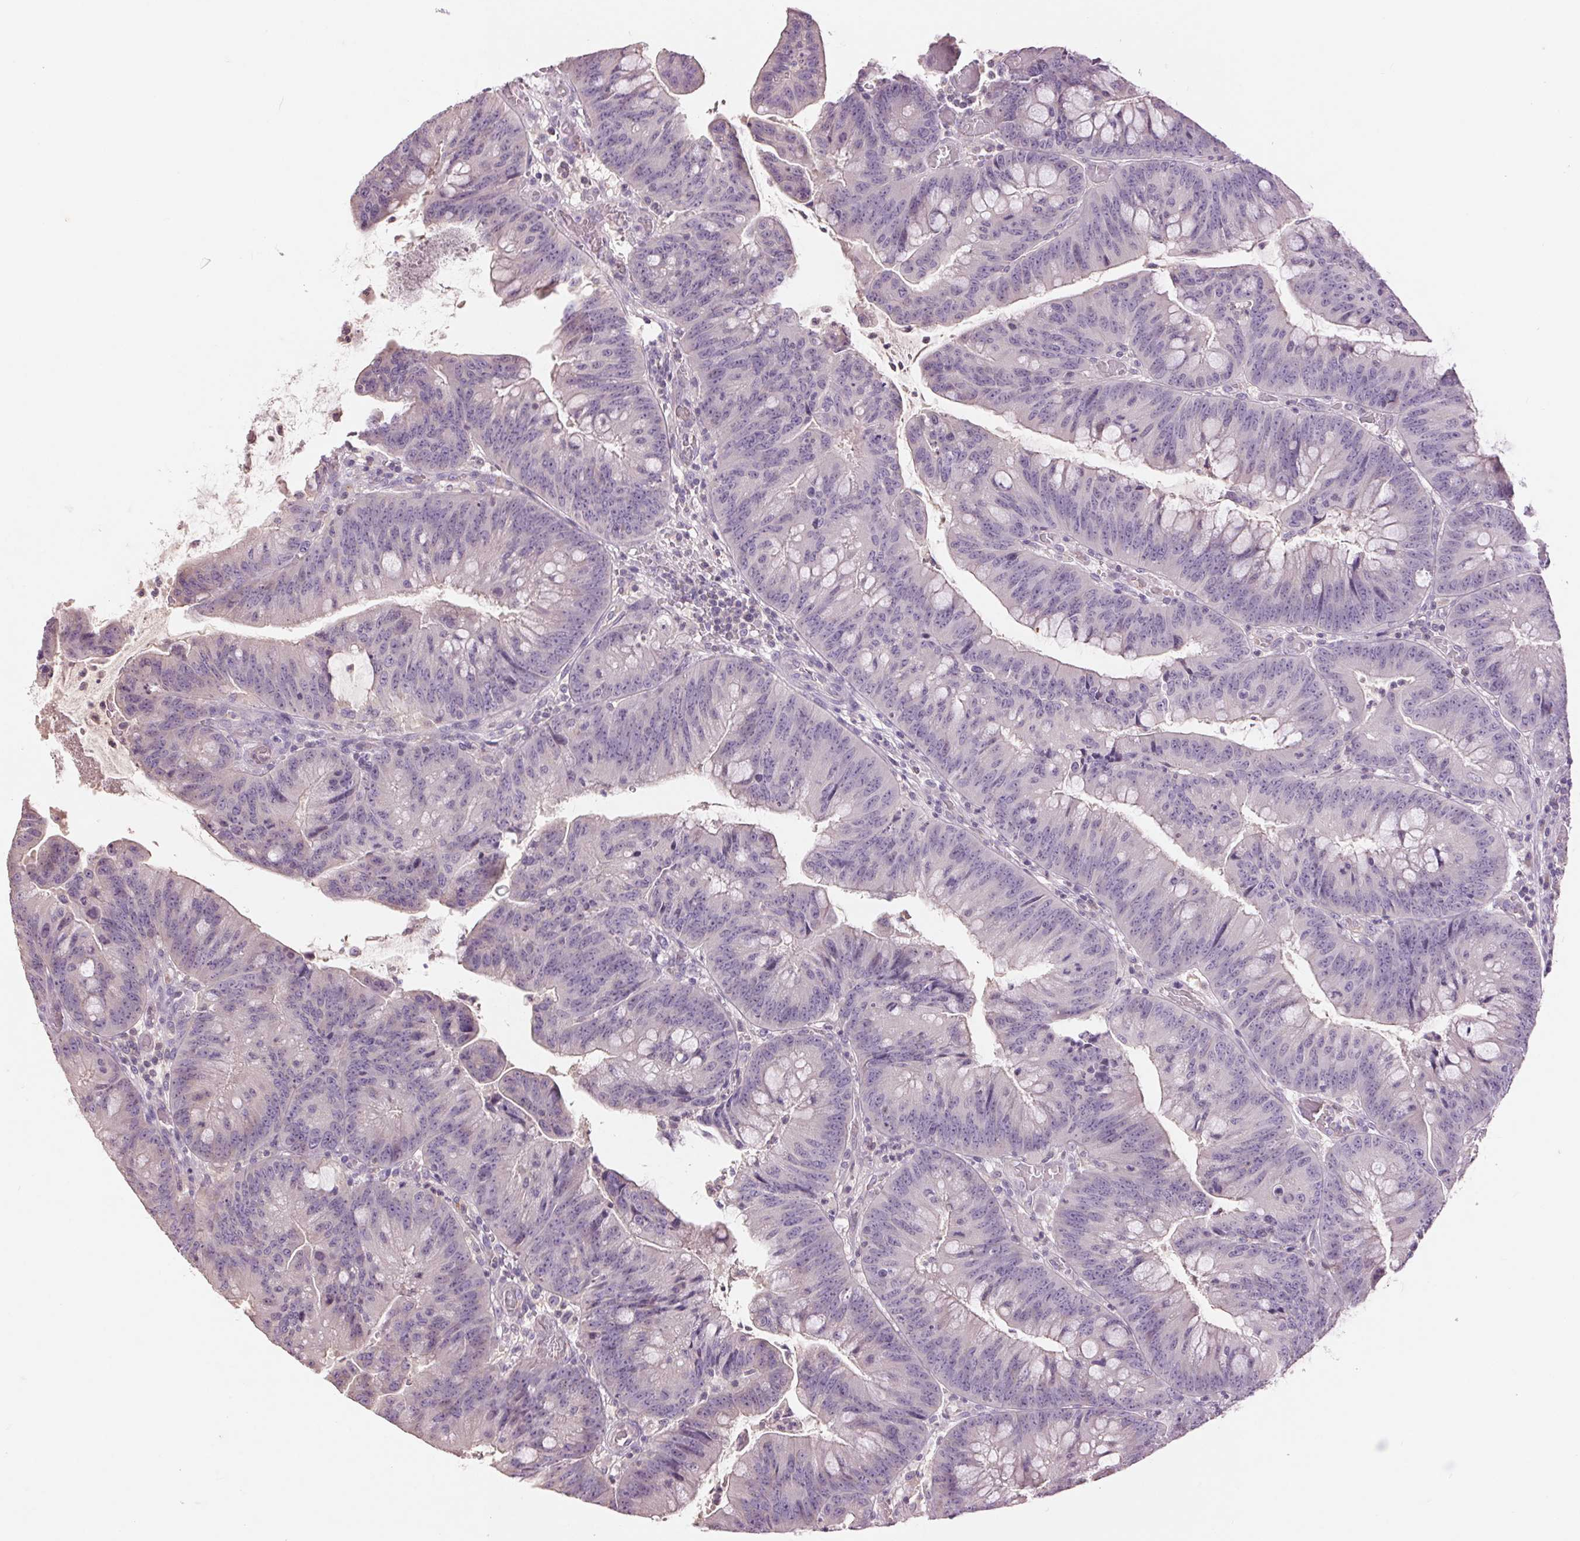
{"staining": {"intensity": "negative", "quantity": "none", "location": "none"}, "tissue": "colorectal cancer", "cell_type": "Tumor cells", "image_type": "cancer", "snomed": [{"axis": "morphology", "description": "Adenocarcinoma, NOS"}, {"axis": "topography", "description": "Colon"}], "caption": "Immunohistochemistry (IHC) image of colorectal cancer (adenocarcinoma) stained for a protein (brown), which reveals no expression in tumor cells.", "gene": "FXYD4", "patient": {"sex": "male", "age": 62}}